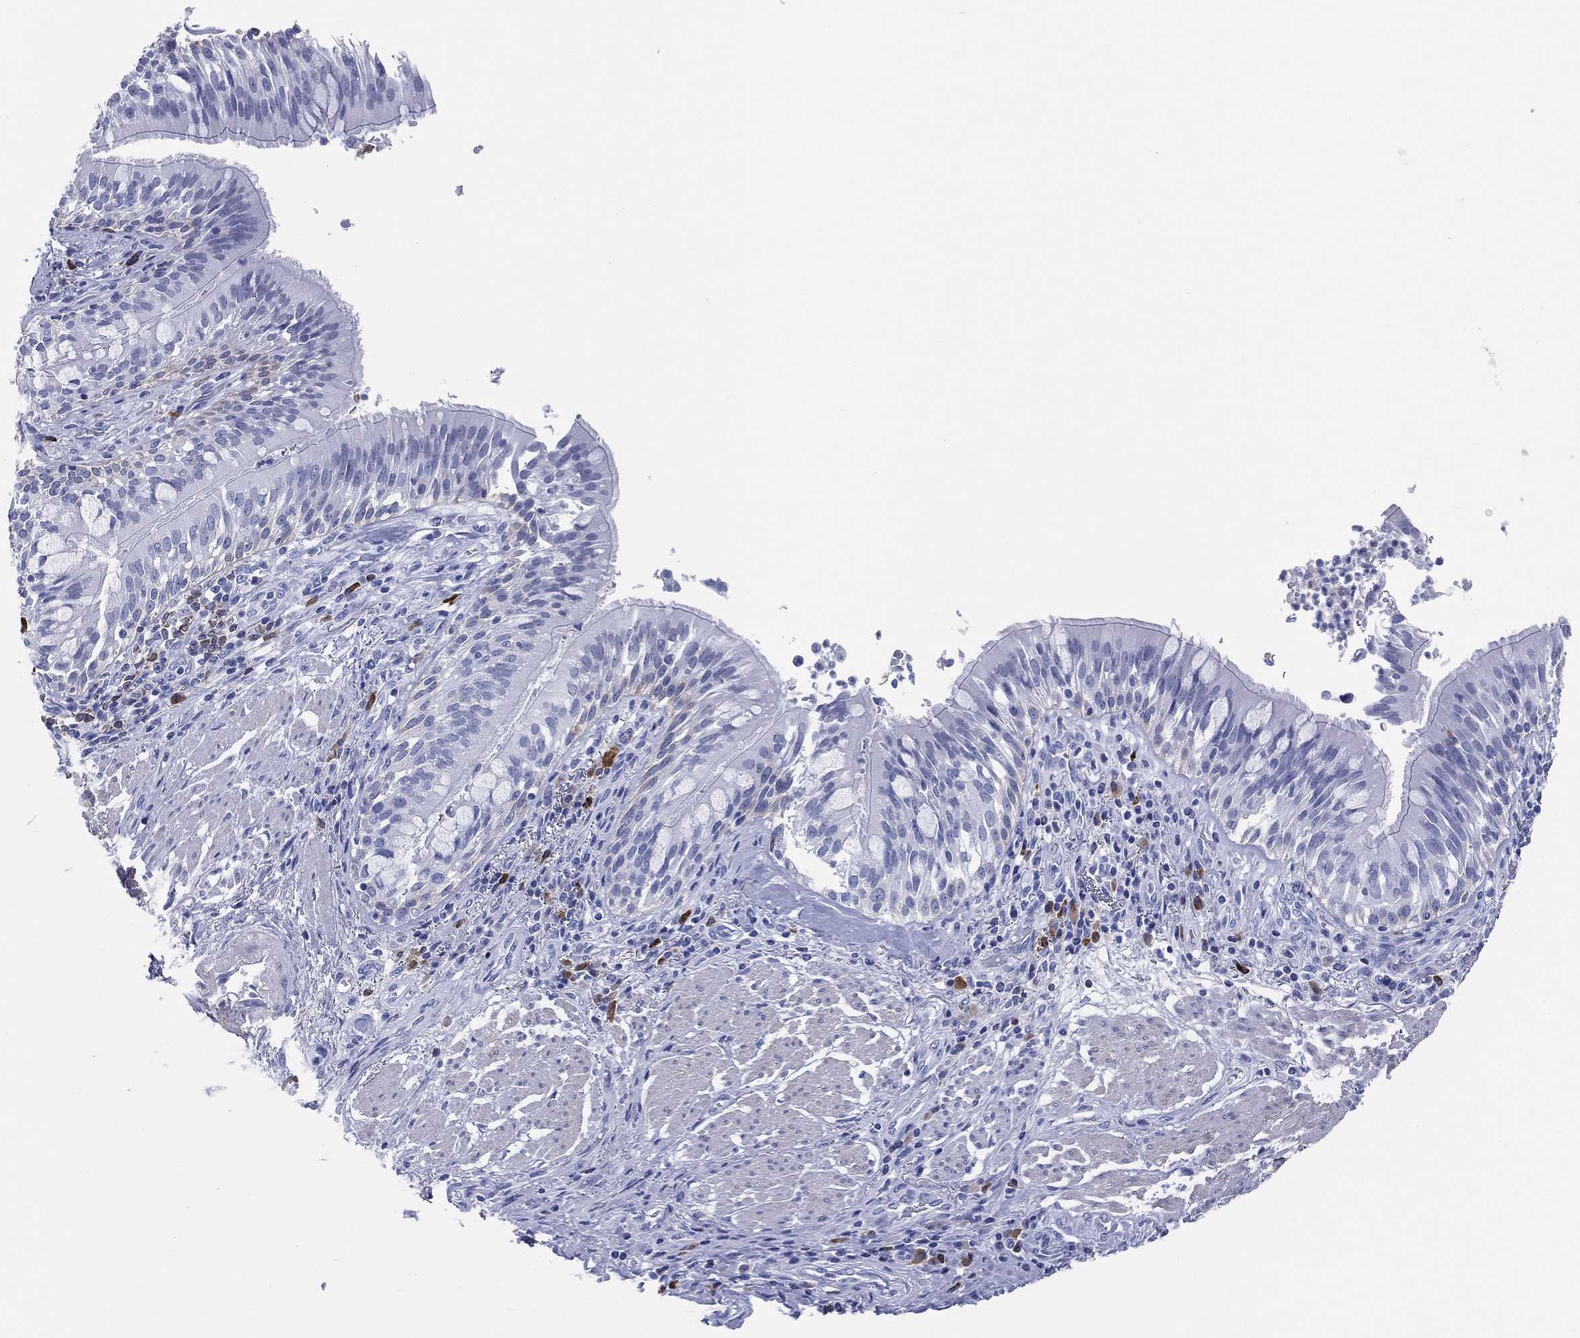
{"staining": {"intensity": "negative", "quantity": "none", "location": "none"}, "tissue": "bronchus", "cell_type": "Respiratory epithelial cells", "image_type": "normal", "snomed": [{"axis": "morphology", "description": "Normal tissue, NOS"}, {"axis": "morphology", "description": "Squamous cell carcinoma, NOS"}, {"axis": "topography", "description": "Bronchus"}, {"axis": "topography", "description": "Lung"}], "caption": "Human bronchus stained for a protein using immunohistochemistry exhibits no expression in respiratory epithelial cells.", "gene": "CD79A", "patient": {"sex": "male", "age": 64}}